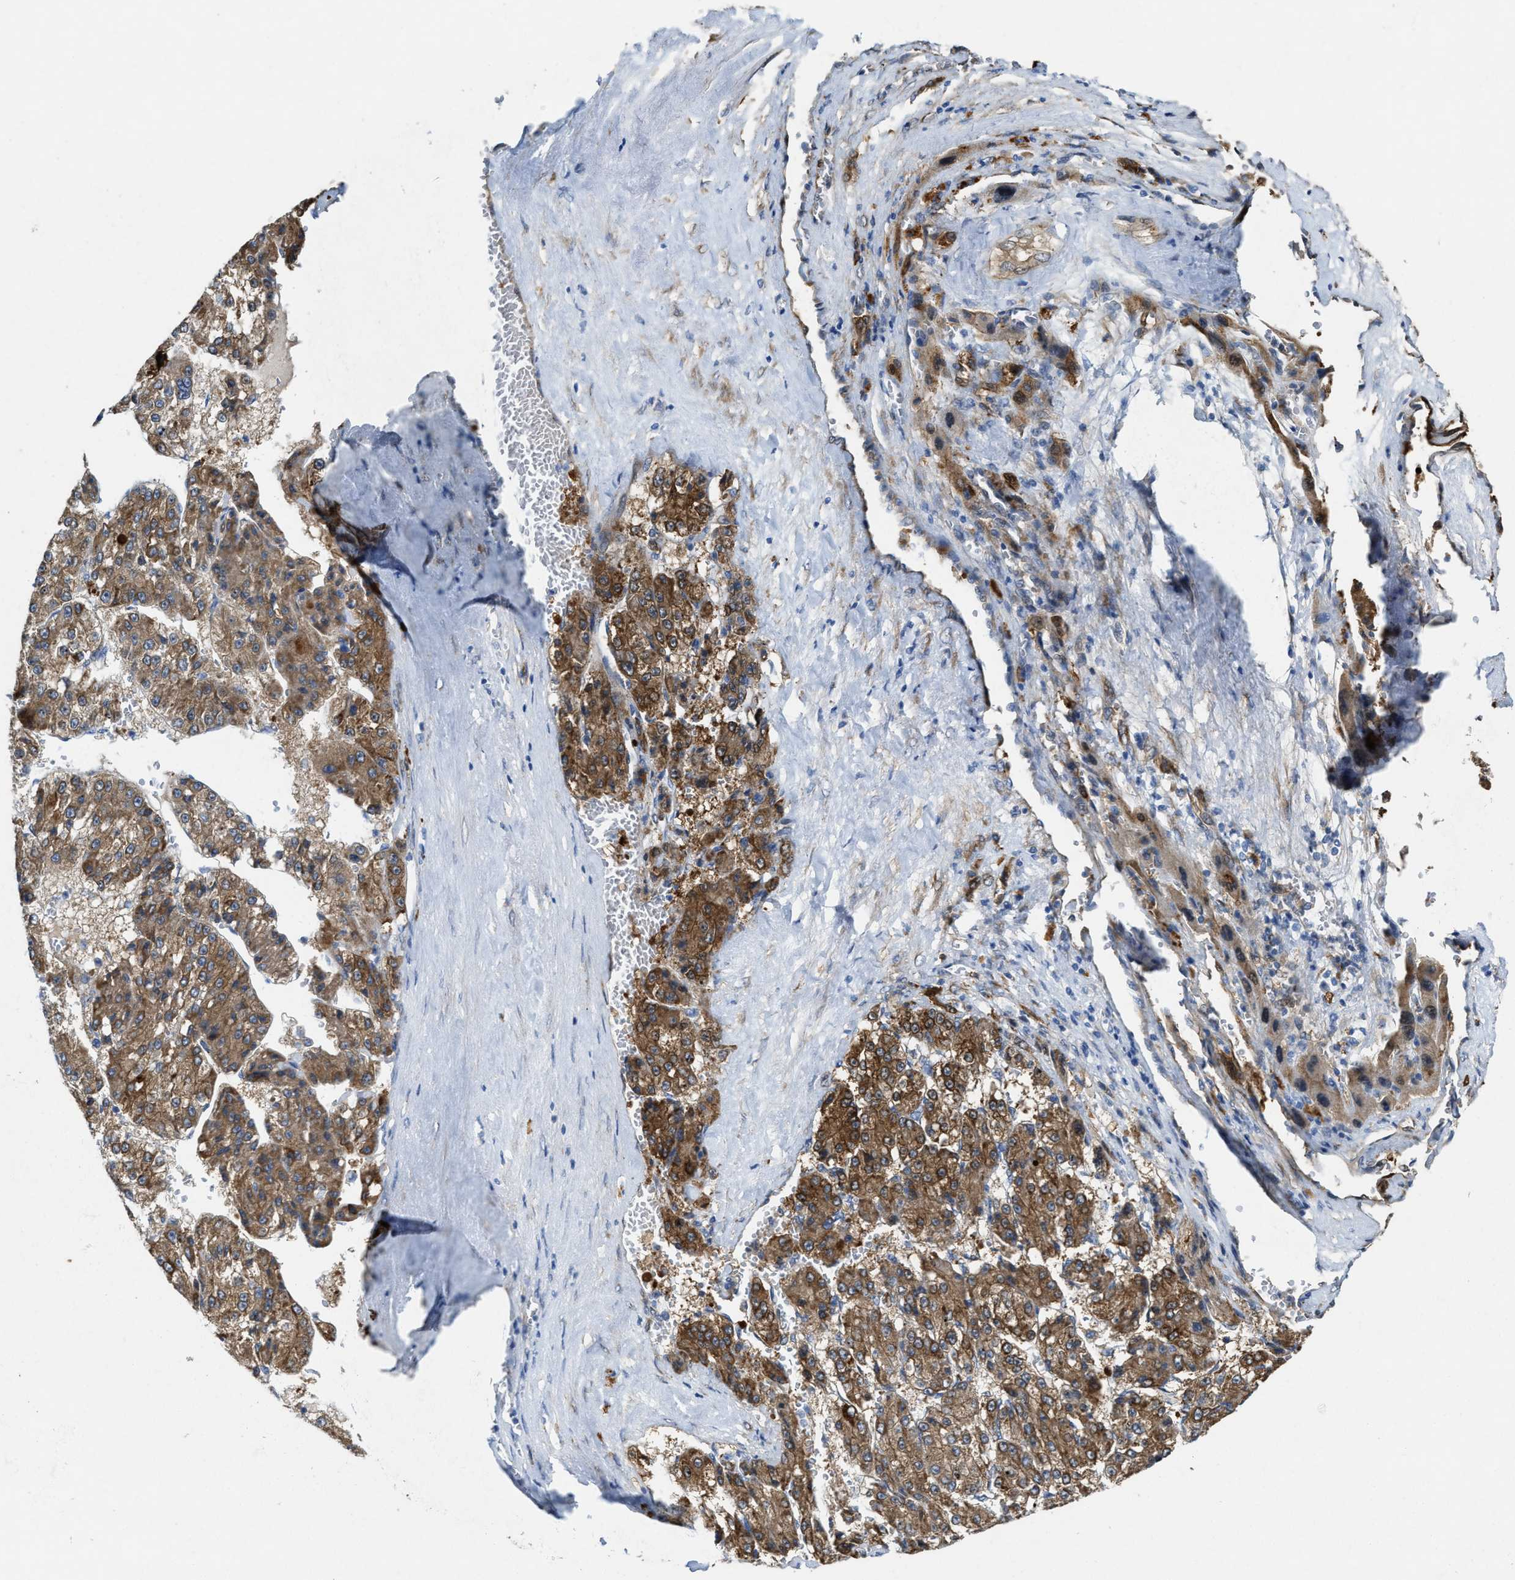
{"staining": {"intensity": "moderate", "quantity": ">75%", "location": "cytoplasmic/membranous"}, "tissue": "liver cancer", "cell_type": "Tumor cells", "image_type": "cancer", "snomed": [{"axis": "morphology", "description": "Carcinoma, Hepatocellular, NOS"}, {"axis": "topography", "description": "Liver"}], "caption": "Protein expression analysis of liver cancer (hepatocellular carcinoma) demonstrates moderate cytoplasmic/membranous expression in approximately >75% of tumor cells. The staining was performed using DAB (3,3'-diaminobenzidine), with brown indicating positive protein expression. Nuclei are stained blue with hematoxylin.", "gene": "ASS1", "patient": {"sex": "female", "age": 73}}